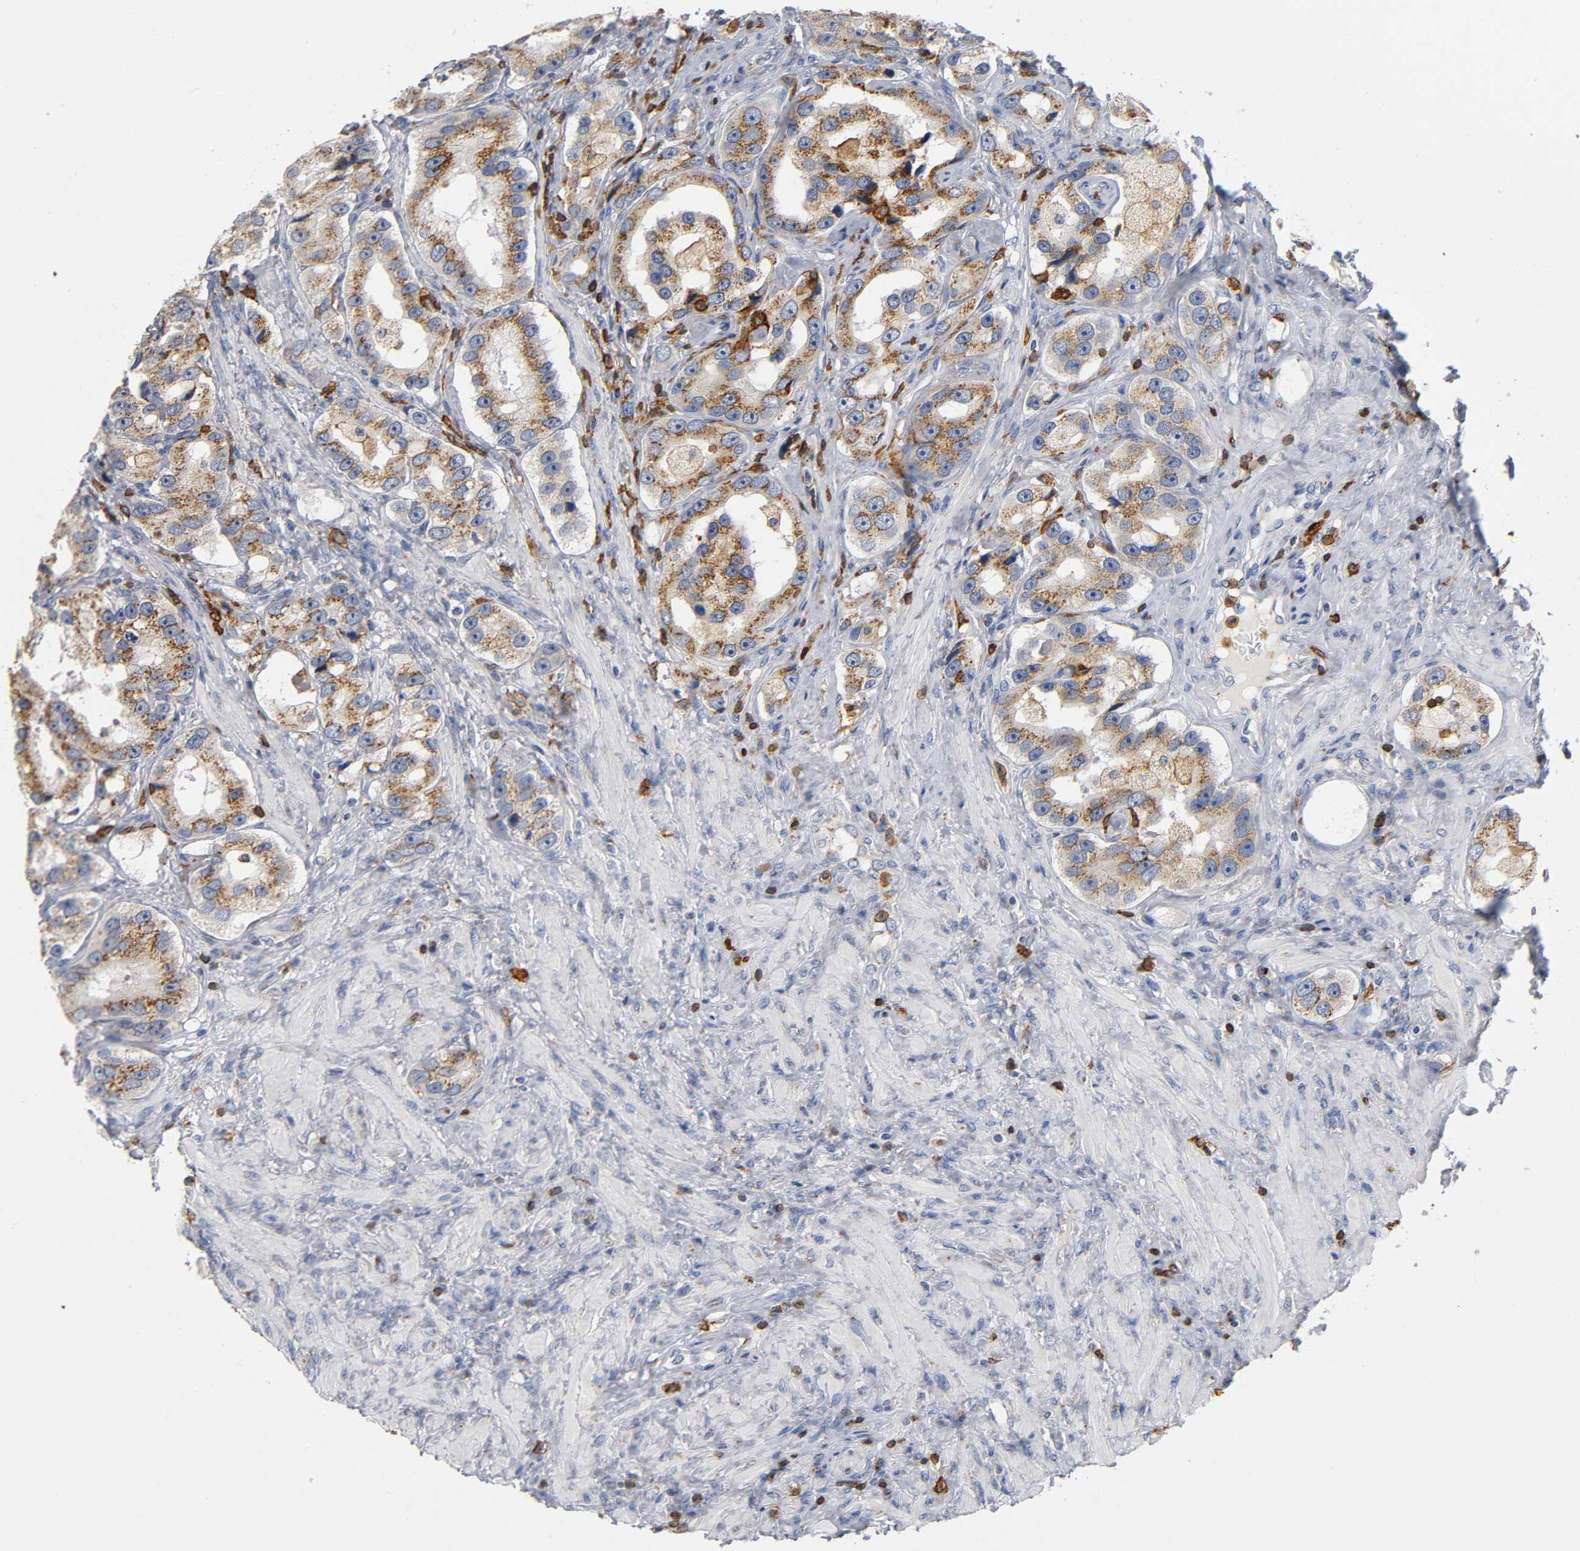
{"staining": {"intensity": "moderate", "quantity": ">75%", "location": "cytoplasmic/membranous"}, "tissue": "prostate cancer", "cell_type": "Tumor cells", "image_type": "cancer", "snomed": [{"axis": "morphology", "description": "Adenocarcinoma, High grade"}, {"axis": "topography", "description": "Prostate"}], "caption": "The immunohistochemical stain highlights moderate cytoplasmic/membranous positivity in tumor cells of prostate high-grade adenocarcinoma tissue. (DAB IHC with brightfield microscopy, high magnification).", "gene": "CAPN10", "patient": {"sex": "male", "age": 63}}